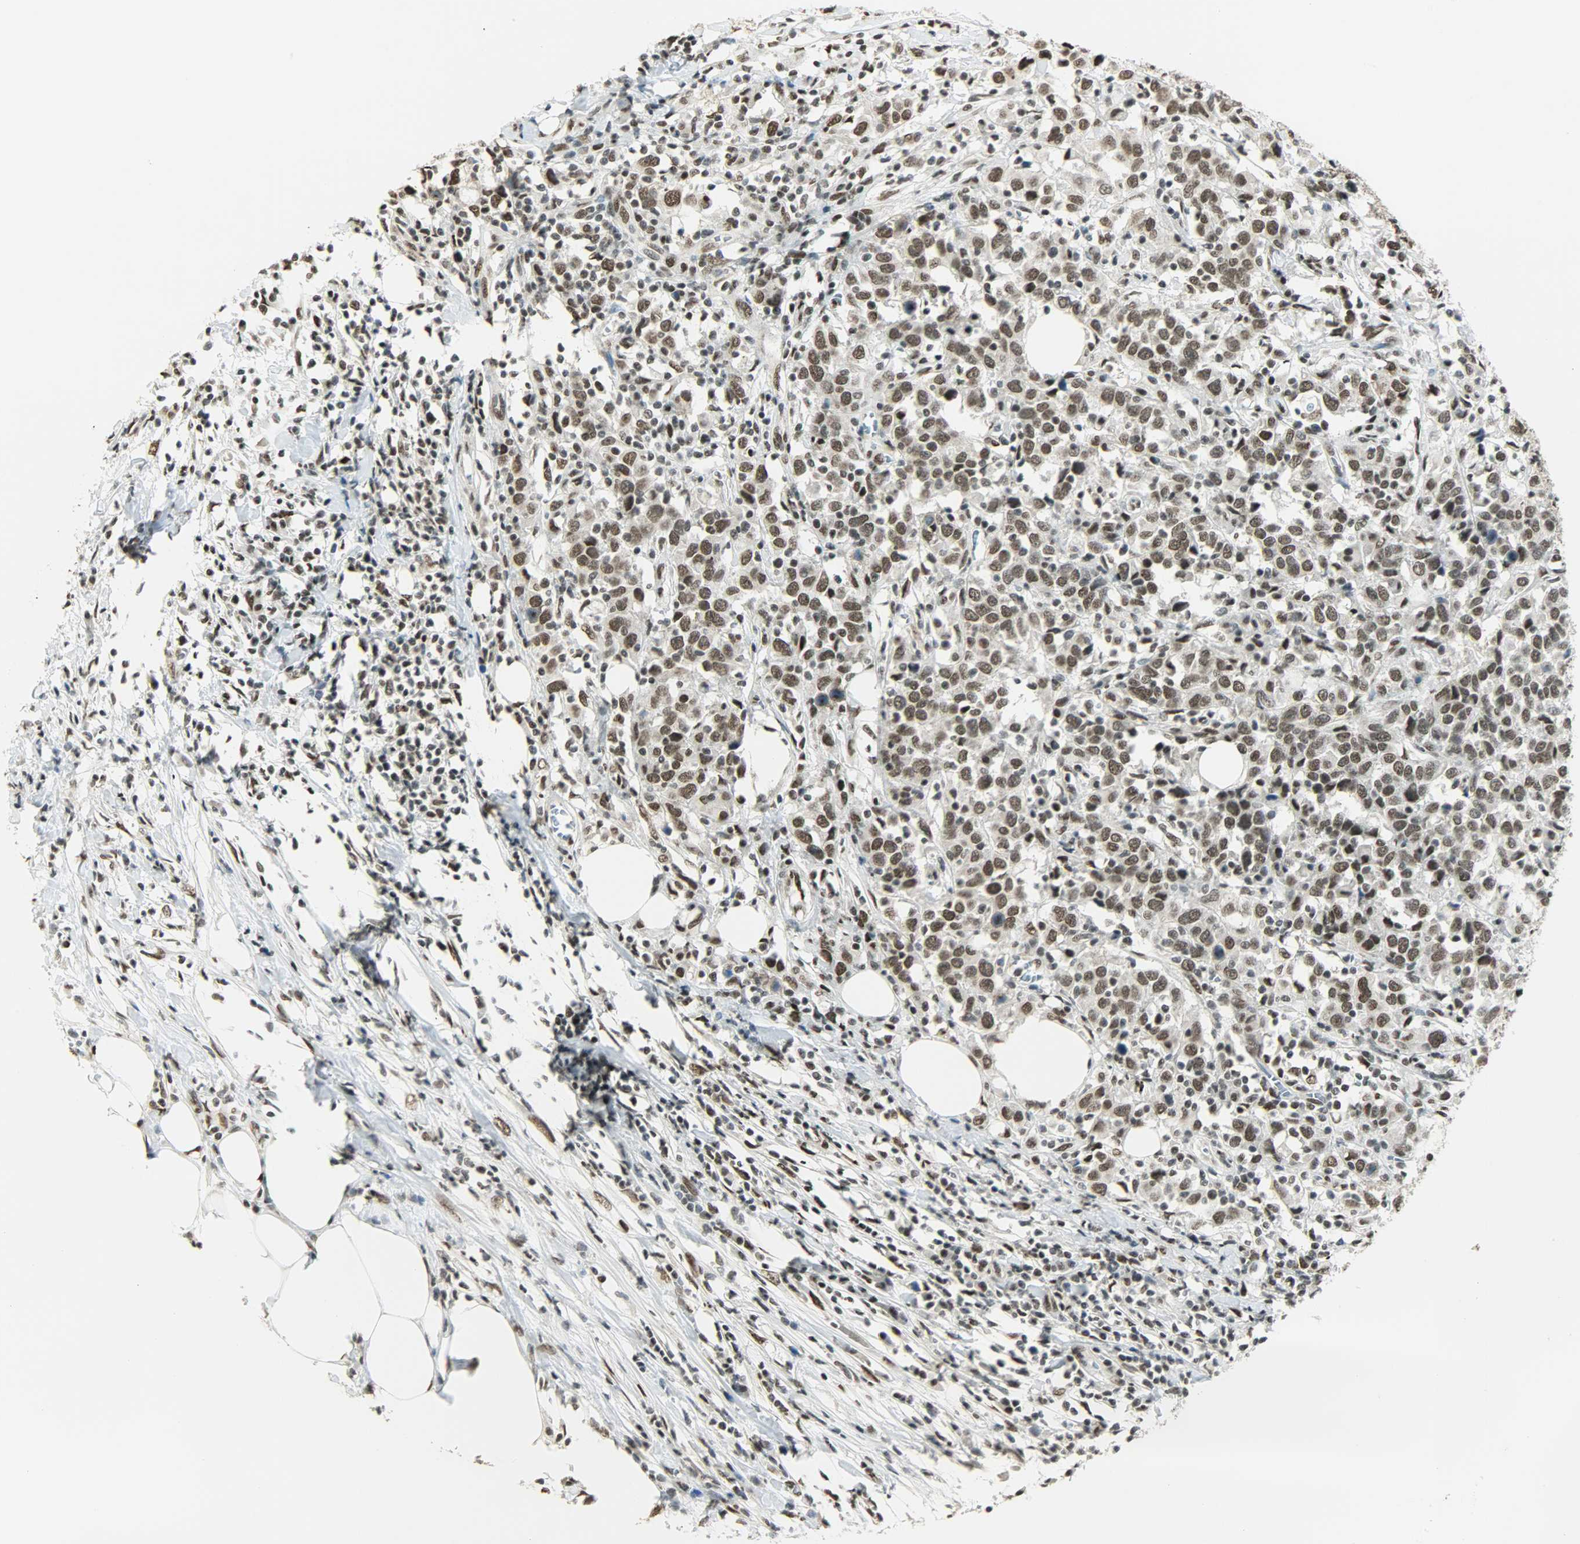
{"staining": {"intensity": "strong", "quantity": ">75%", "location": "nuclear"}, "tissue": "urothelial cancer", "cell_type": "Tumor cells", "image_type": "cancer", "snomed": [{"axis": "morphology", "description": "Urothelial carcinoma, High grade"}, {"axis": "topography", "description": "Urinary bladder"}], "caption": "Immunohistochemistry (IHC) (DAB (3,3'-diaminobenzidine)) staining of human urothelial cancer exhibits strong nuclear protein staining in about >75% of tumor cells.", "gene": "MYEF2", "patient": {"sex": "male", "age": 61}}